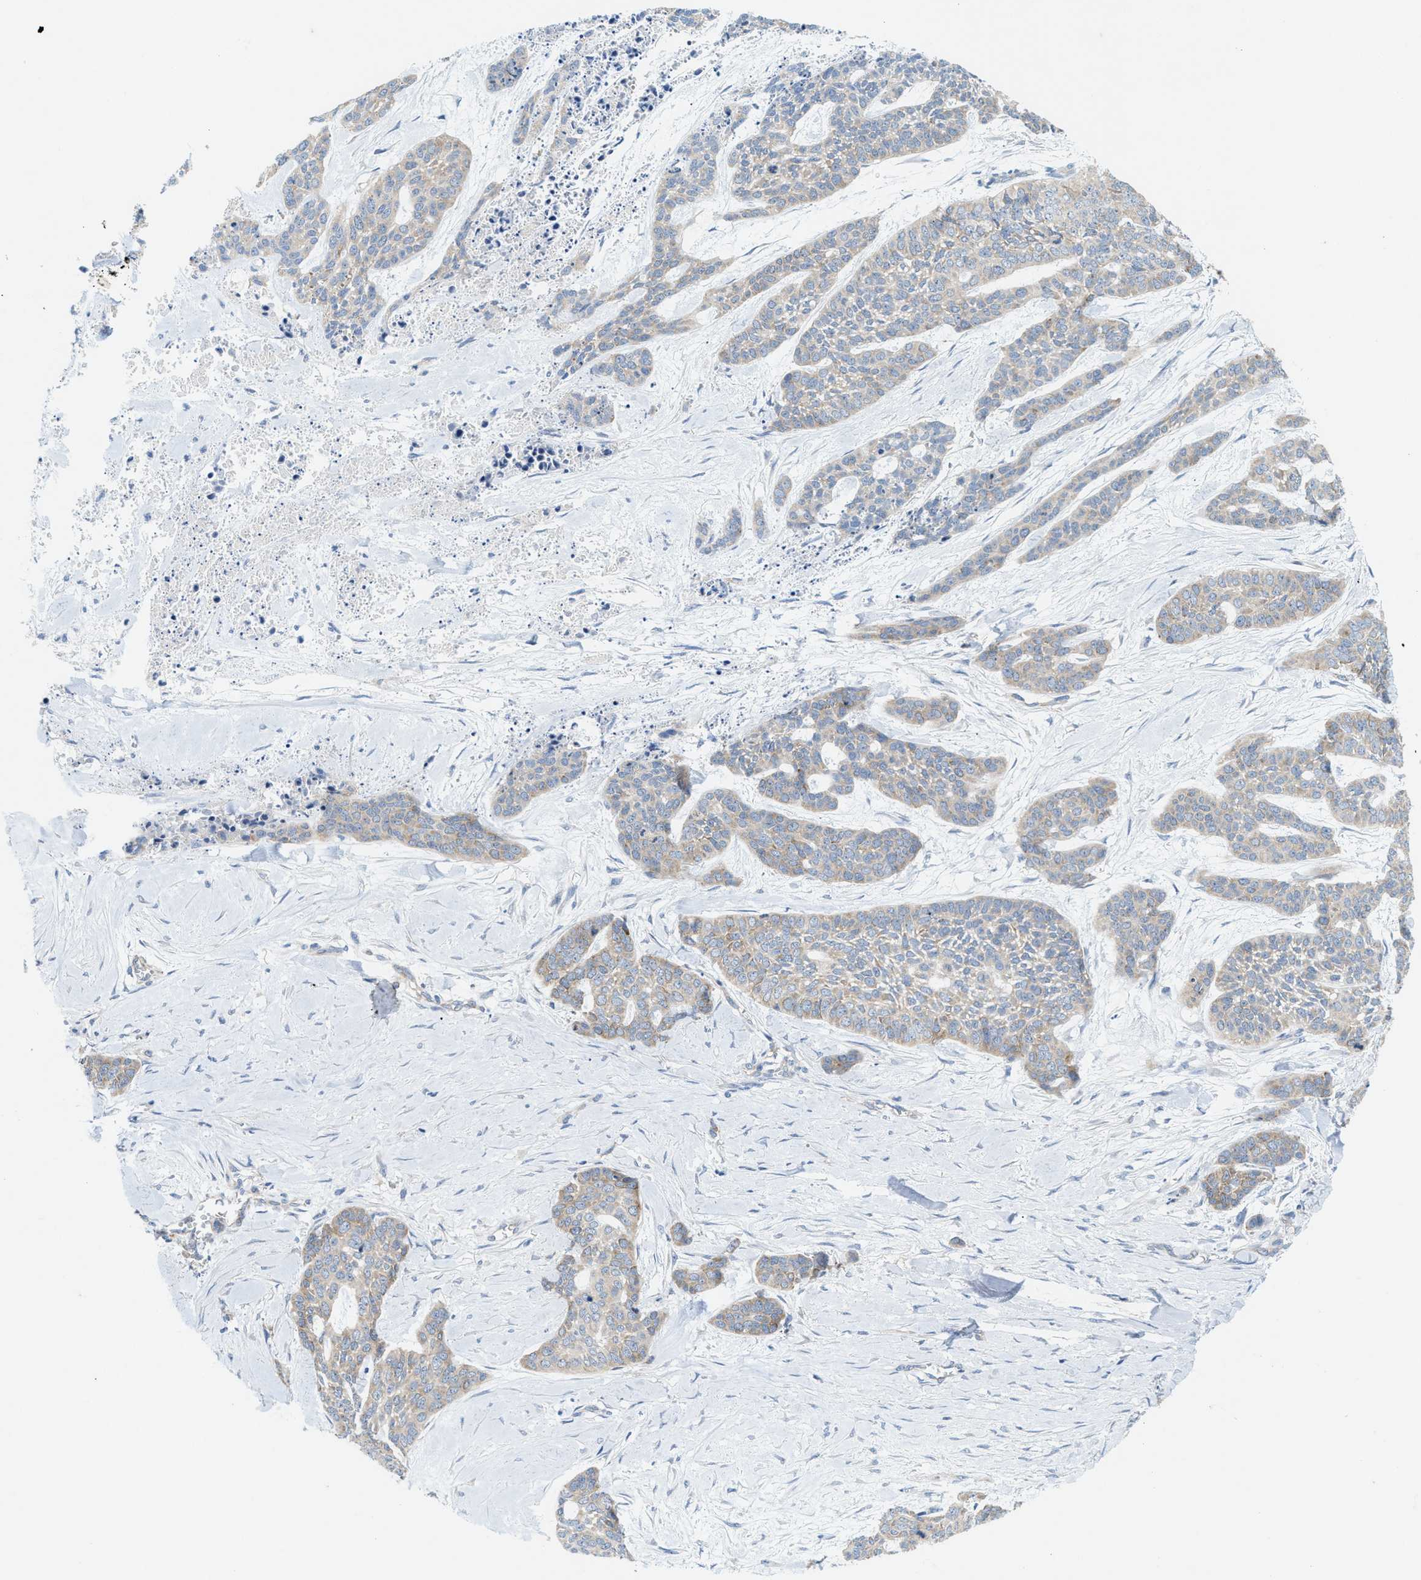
{"staining": {"intensity": "weak", "quantity": "<25%", "location": "cytoplasmic/membranous"}, "tissue": "skin cancer", "cell_type": "Tumor cells", "image_type": "cancer", "snomed": [{"axis": "morphology", "description": "Basal cell carcinoma"}, {"axis": "topography", "description": "Skin"}], "caption": "Skin cancer was stained to show a protein in brown. There is no significant staining in tumor cells.", "gene": "UBAP2", "patient": {"sex": "female", "age": 64}}